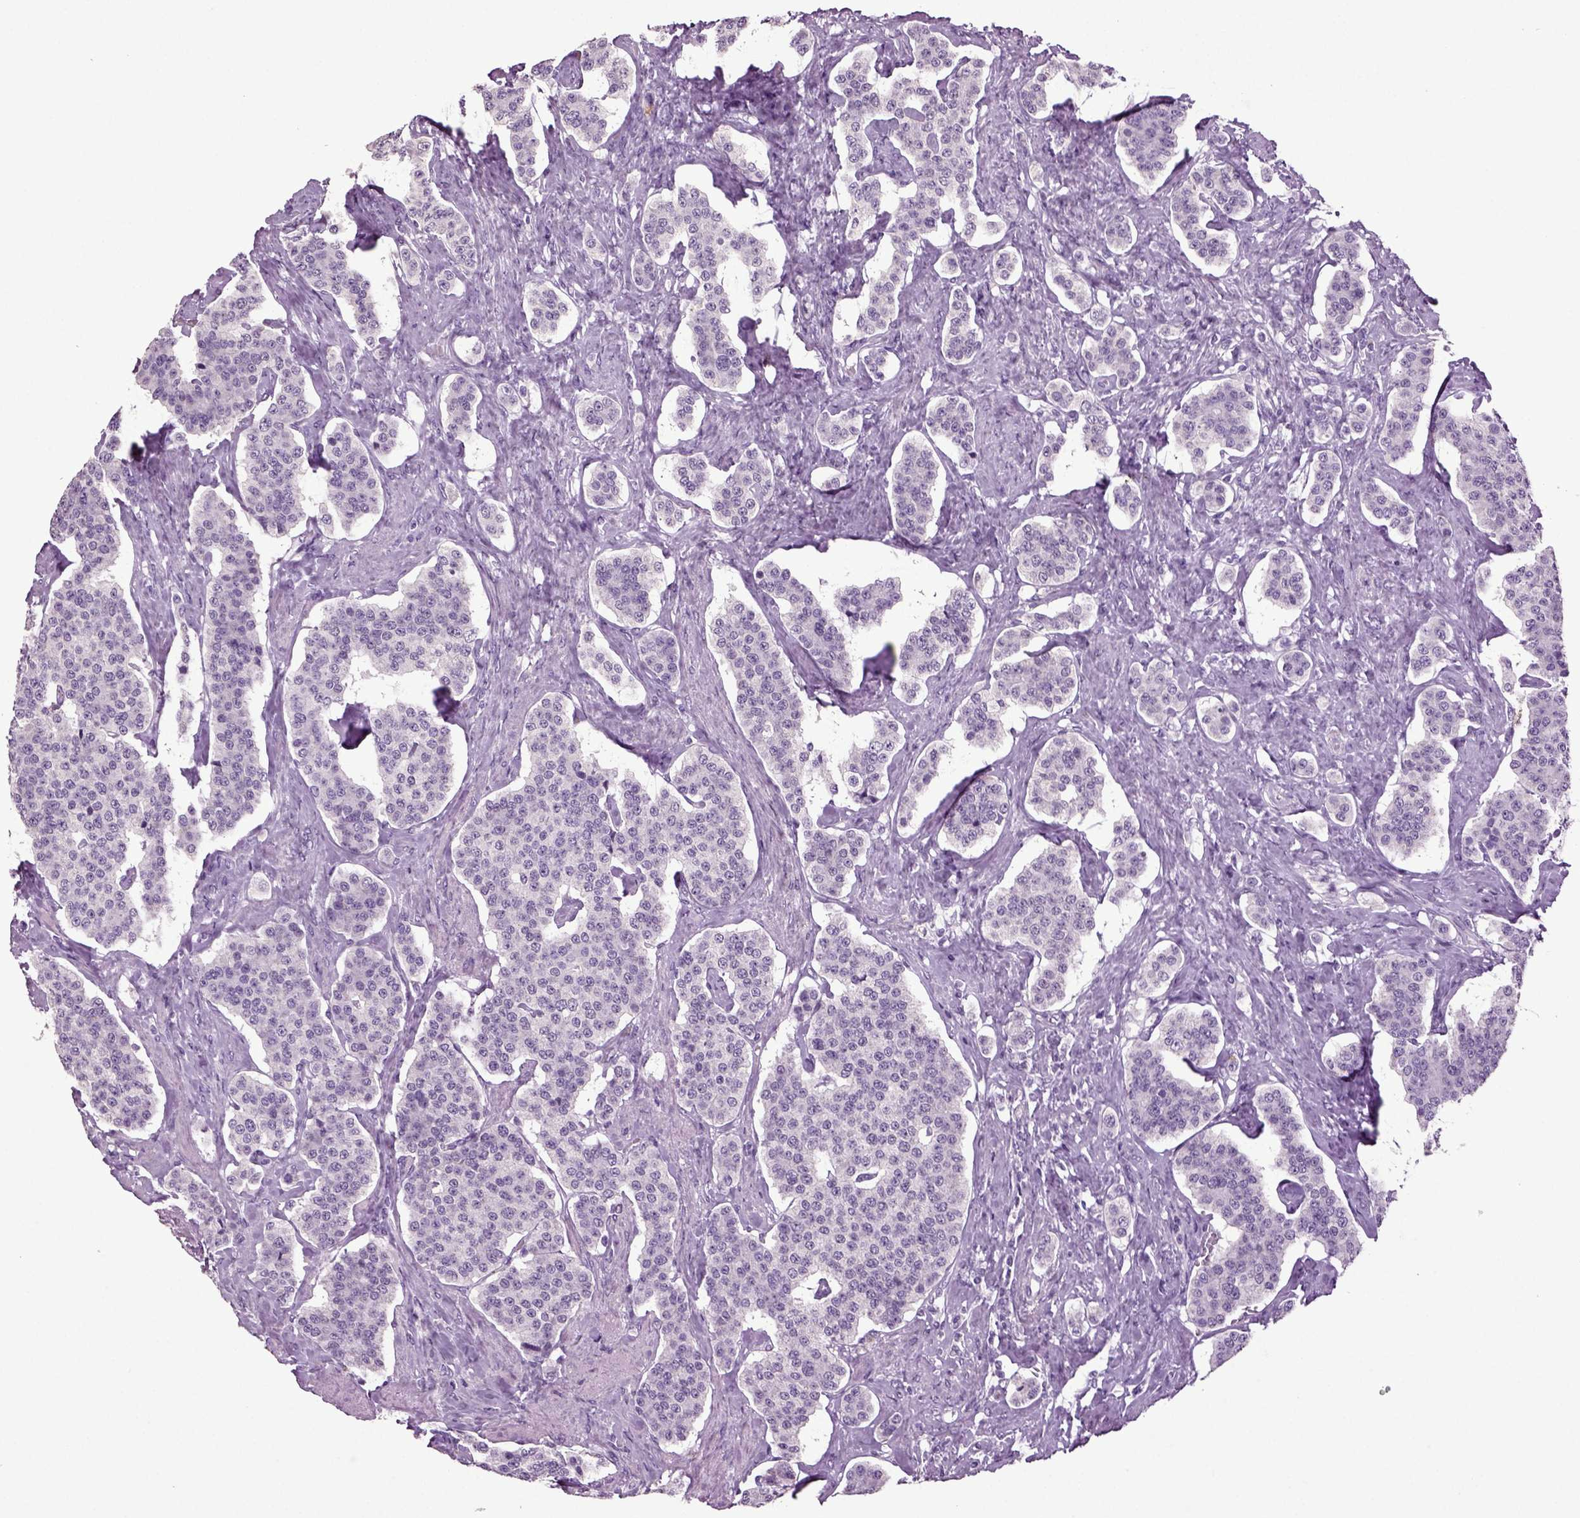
{"staining": {"intensity": "negative", "quantity": "none", "location": "none"}, "tissue": "carcinoid", "cell_type": "Tumor cells", "image_type": "cancer", "snomed": [{"axis": "morphology", "description": "Carcinoid, malignant, NOS"}, {"axis": "topography", "description": "Small intestine"}], "caption": "High power microscopy micrograph of an immunohistochemistry (IHC) micrograph of malignant carcinoid, revealing no significant expression in tumor cells.", "gene": "SLC17A6", "patient": {"sex": "female", "age": 58}}